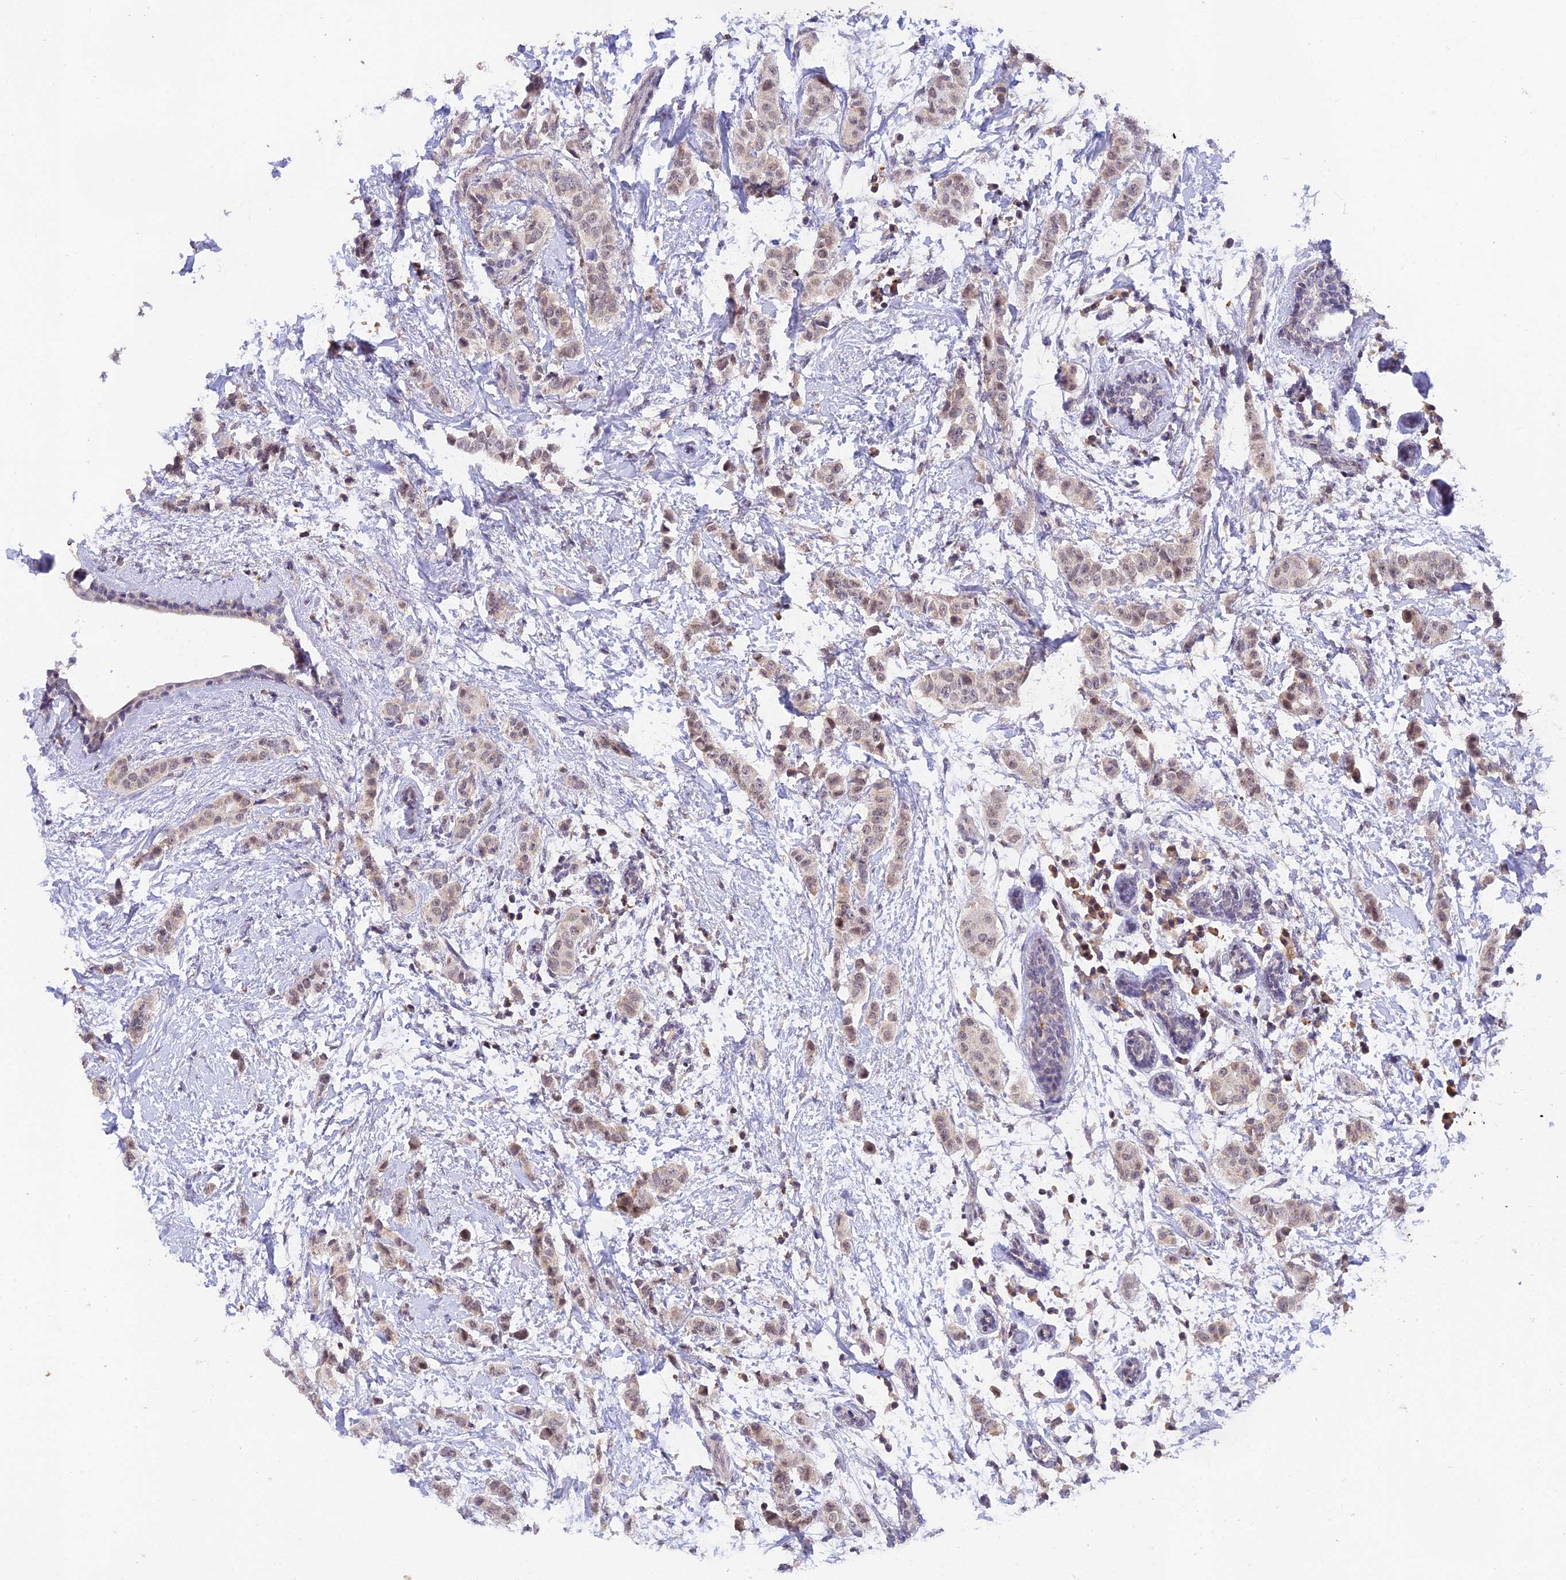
{"staining": {"intensity": "weak", "quantity": "<25%", "location": "nuclear"}, "tissue": "breast cancer", "cell_type": "Tumor cells", "image_type": "cancer", "snomed": [{"axis": "morphology", "description": "Duct carcinoma"}, {"axis": "topography", "description": "Breast"}], "caption": "There is no significant expression in tumor cells of breast cancer (intraductal carcinoma).", "gene": "PEX16", "patient": {"sex": "female", "age": 40}}